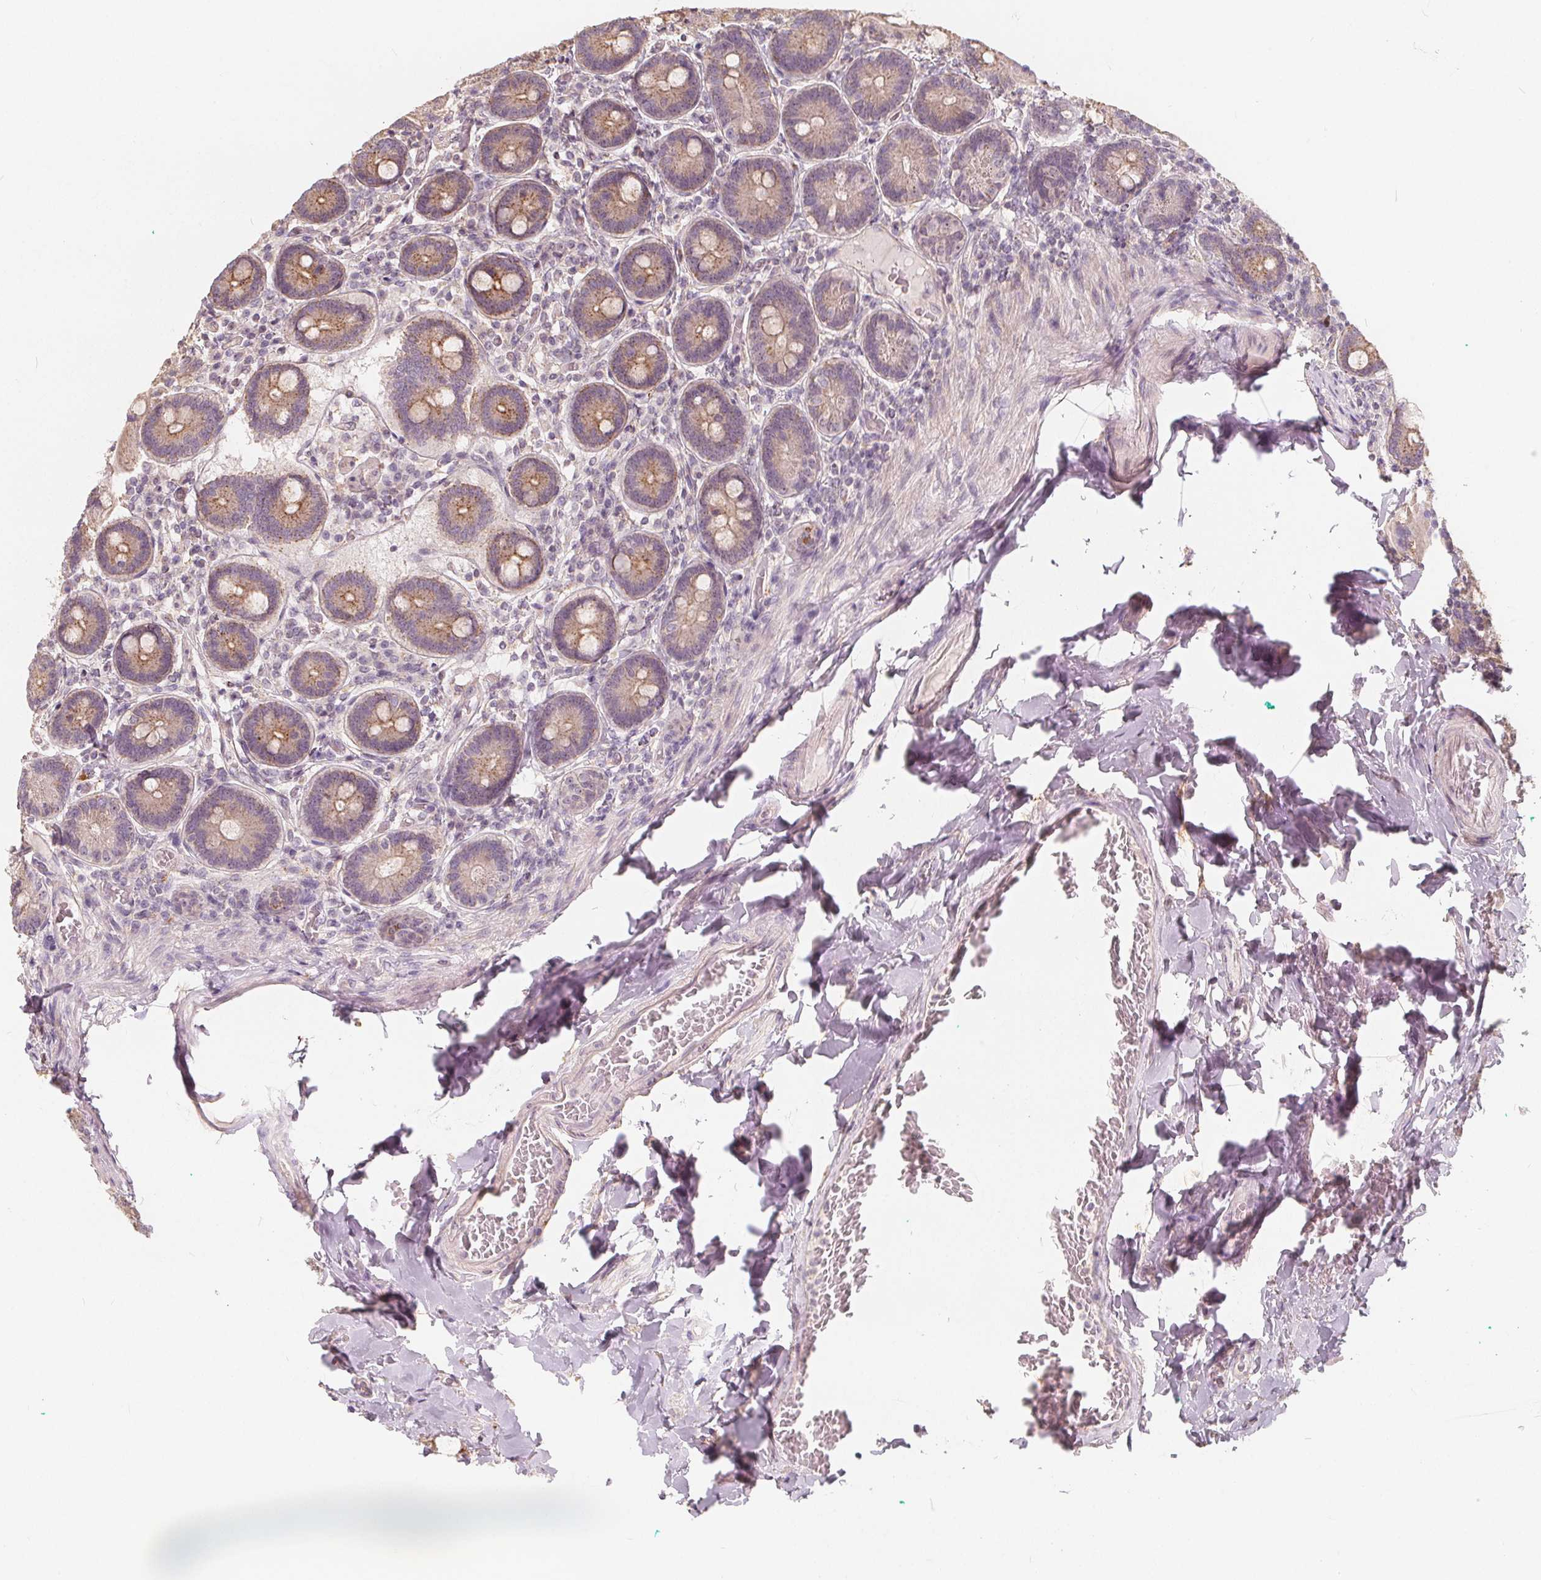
{"staining": {"intensity": "moderate", "quantity": "25%-75%", "location": "cytoplasmic/membranous"}, "tissue": "duodenum", "cell_type": "Glandular cells", "image_type": "normal", "snomed": [{"axis": "morphology", "description": "Normal tissue, NOS"}, {"axis": "topography", "description": "Duodenum"}], "caption": "Moderate cytoplasmic/membranous protein positivity is appreciated in about 25%-75% of glandular cells in duodenum. (IHC, brightfield microscopy, high magnification).", "gene": "DRC3", "patient": {"sex": "female", "age": 62}}